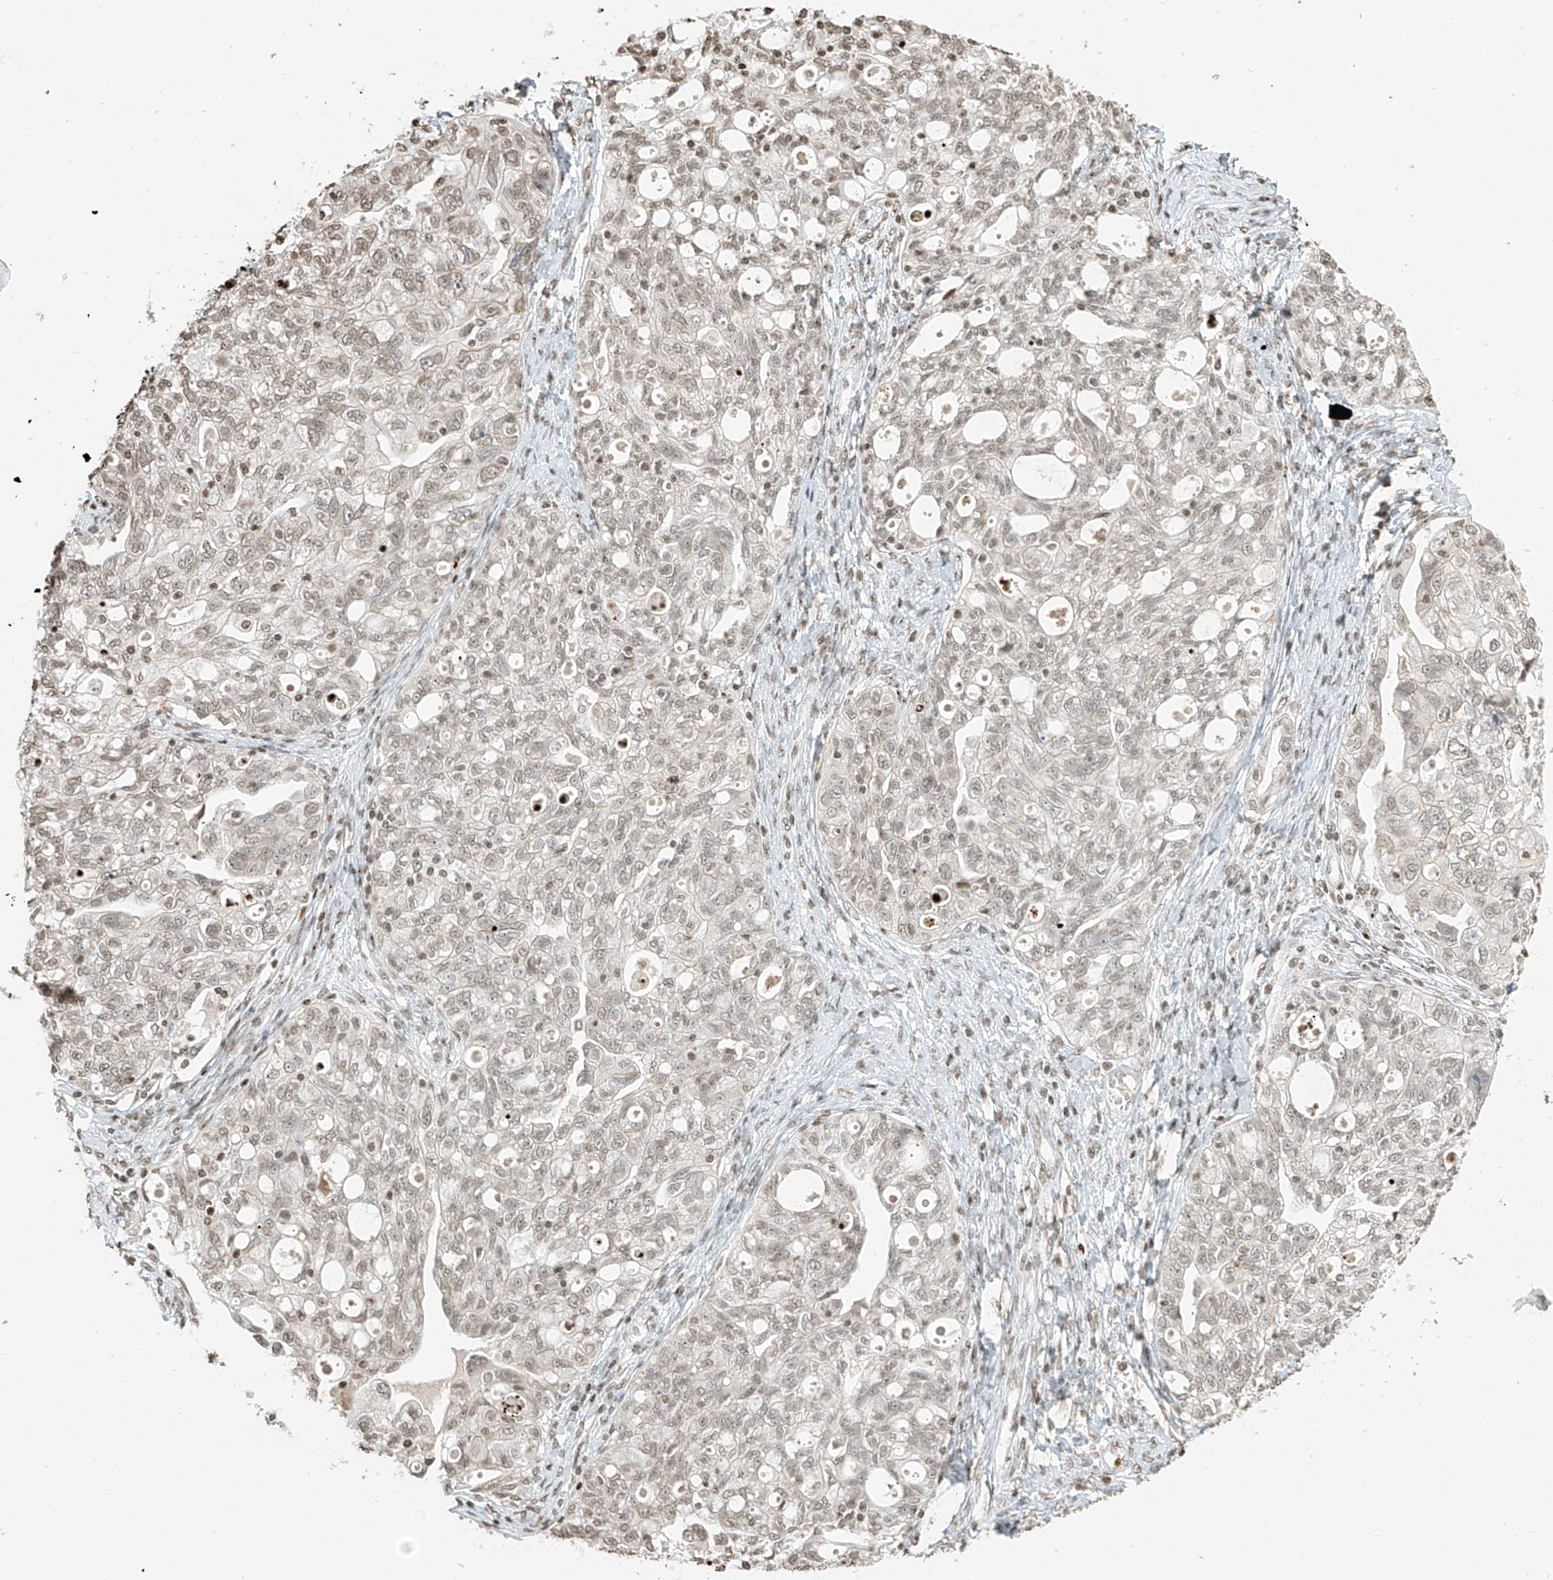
{"staining": {"intensity": "weak", "quantity": ">75%", "location": "nuclear"}, "tissue": "ovarian cancer", "cell_type": "Tumor cells", "image_type": "cancer", "snomed": [{"axis": "morphology", "description": "Carcinoma, NOS"}, {"axis": "morphology", "description": "Cystadenocarcinoma, serous, NOS"}, {"axis": "topography", "description": "Ovary"}], "caption": "Ovarian cancer tissue reveals weak nuclear staining in about >75% of tumor cells, visualized by immunohistochemistry. (brown staining indicates protein expression, while blue staining denotes nuclei).", "gene": "C17orf58", "patient": {"sex": "female", "age": 69}}